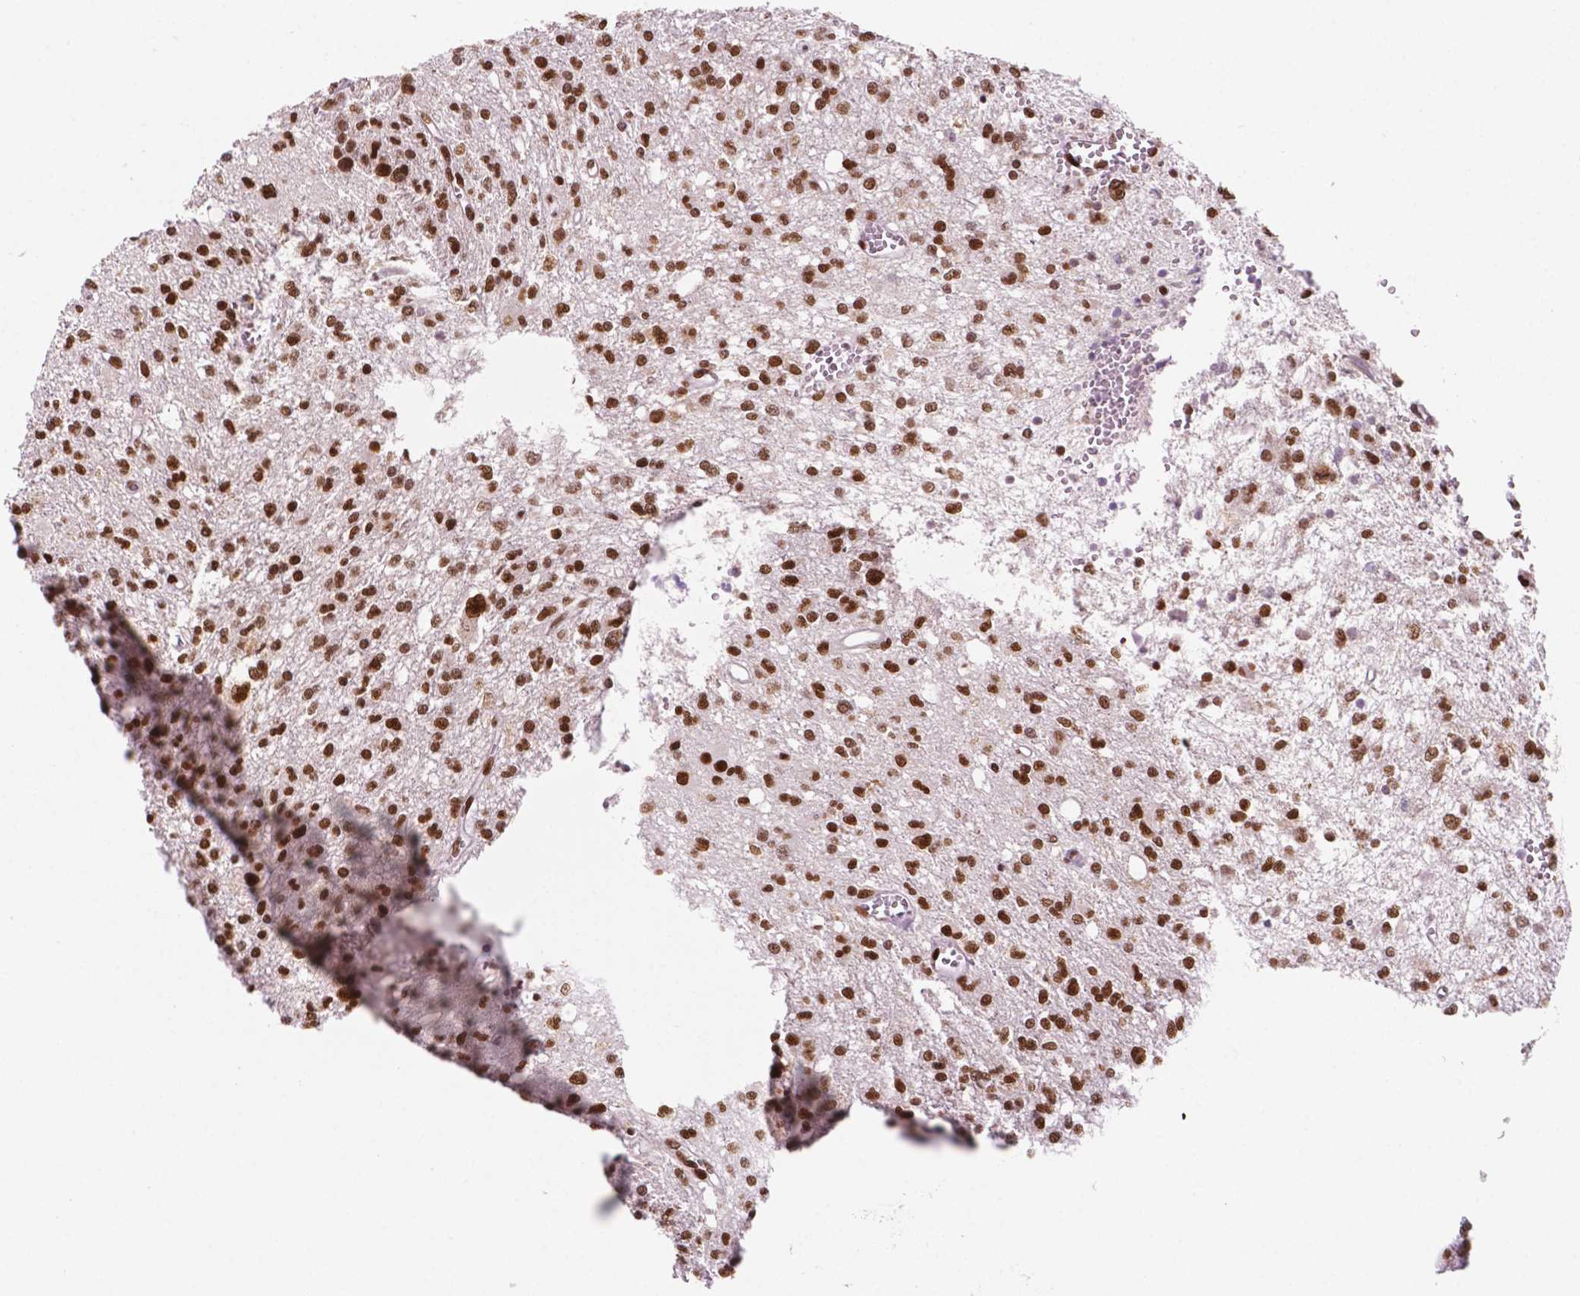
{"staining": {"intensity": "moderate", "quantity": "25%-75%", "location": "nuclear"}, "tissue": "glioma", "cell_type": "Tumor cells", "image_type": "cancer", "snomed": [{"axis": "morphology", "description": "Glioma, malignant, Low grade"}, {"axis": "topography", "description": "Brain"}], "caption": "Human low-grade glioma (malignant) stained with a protein marker reveals moderate staining in tumor cells.", "gene": "MLH1", "patient": {"sex": "male", "age": 64}}